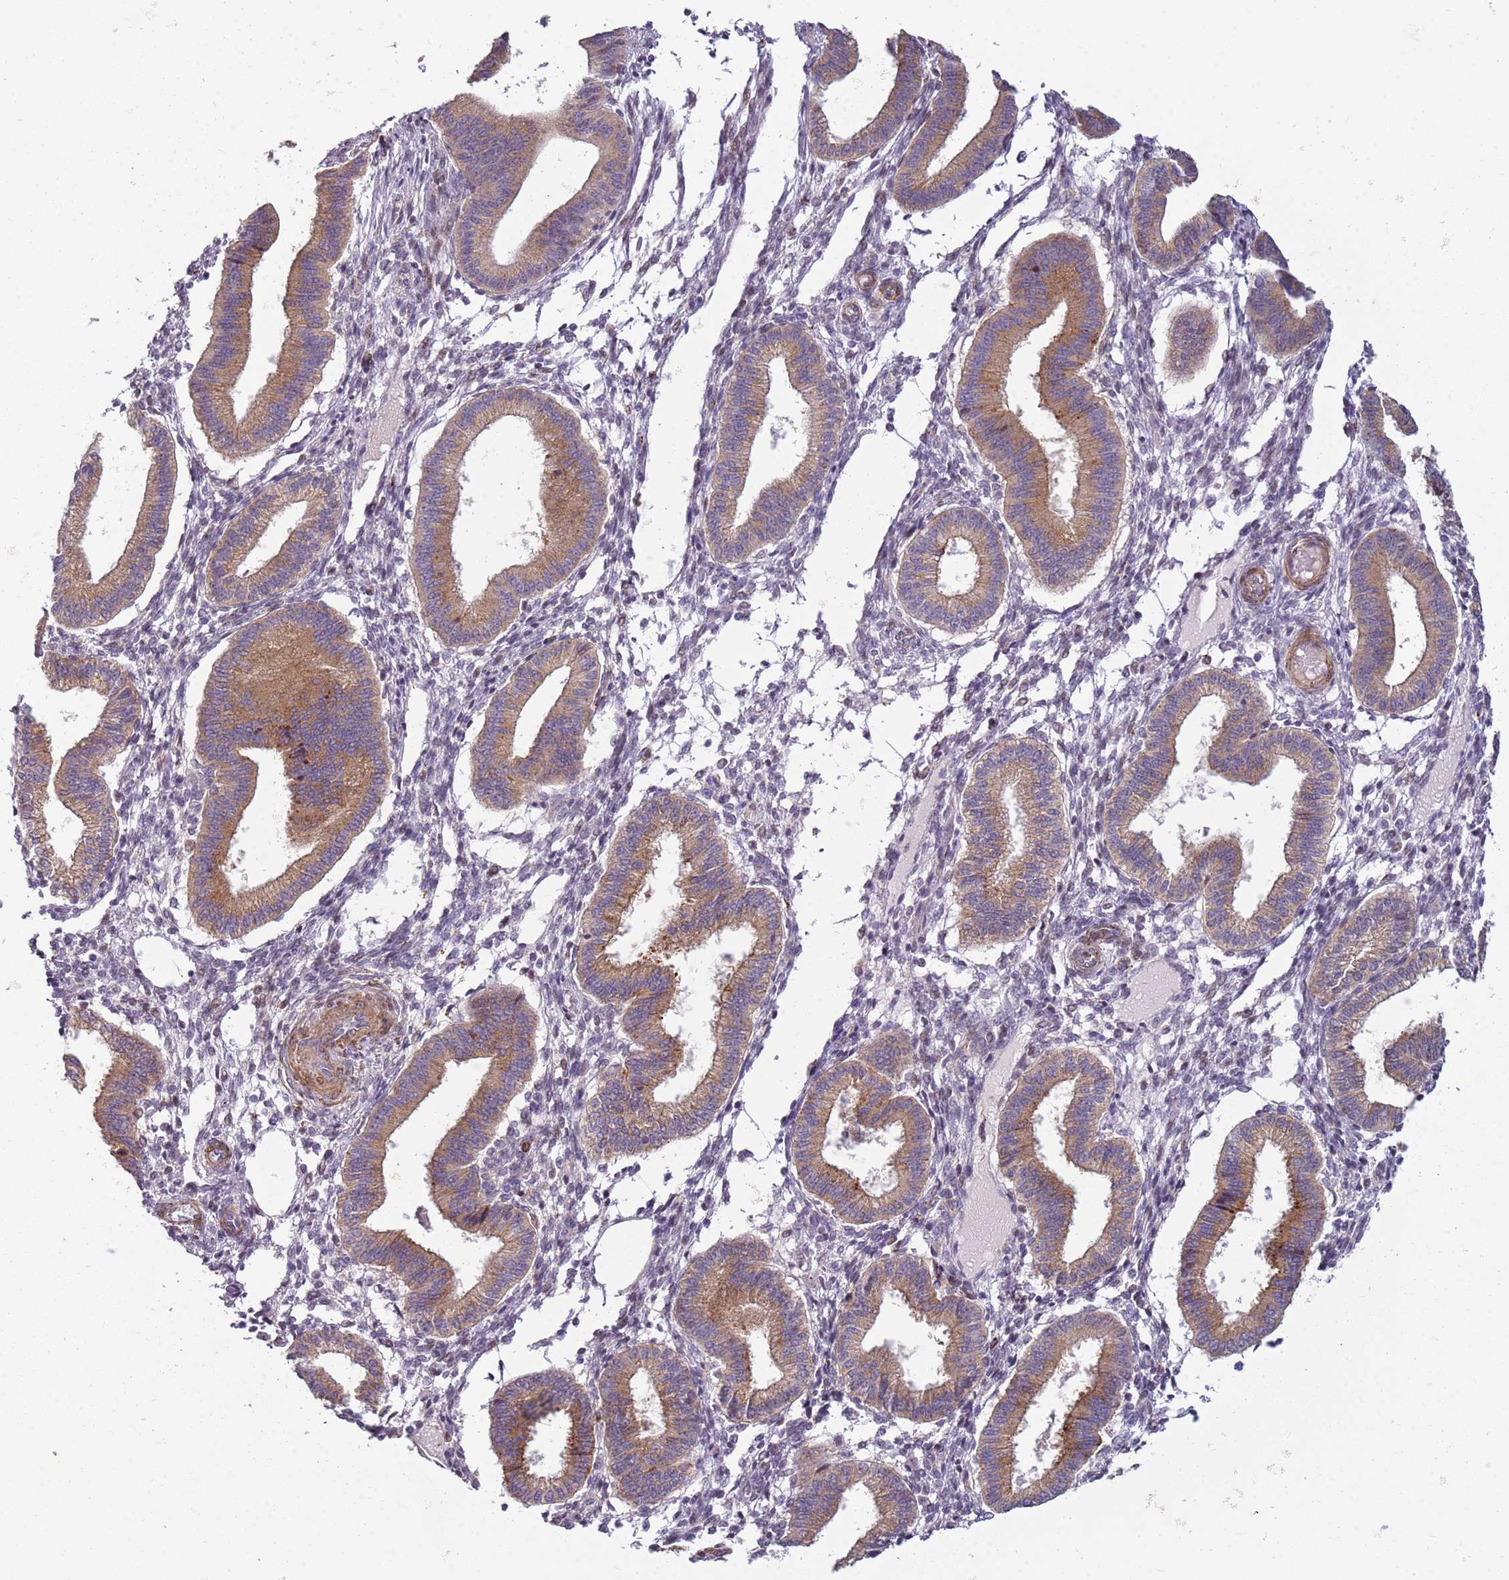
{"staining": {"intensity": "weak", "quantity": "<25%", "location": "cytoplasmic/membranous"}, "tissue": "endometrium", "cell_type": "Cells in endometrial stroma", "image_type": "normal", "snomed": [{"axis": "morphology", "description": "Normal tissue, NOS"}, {"axis": "topography", "description": "Endometrium"}], "caption": "This is an IHC photomicrograph of unremarkable endometrium. There is no expression in cells in endometrial stroma.", "gene": "PVRIG", "patient": {"sex": "female", "age": 39}}